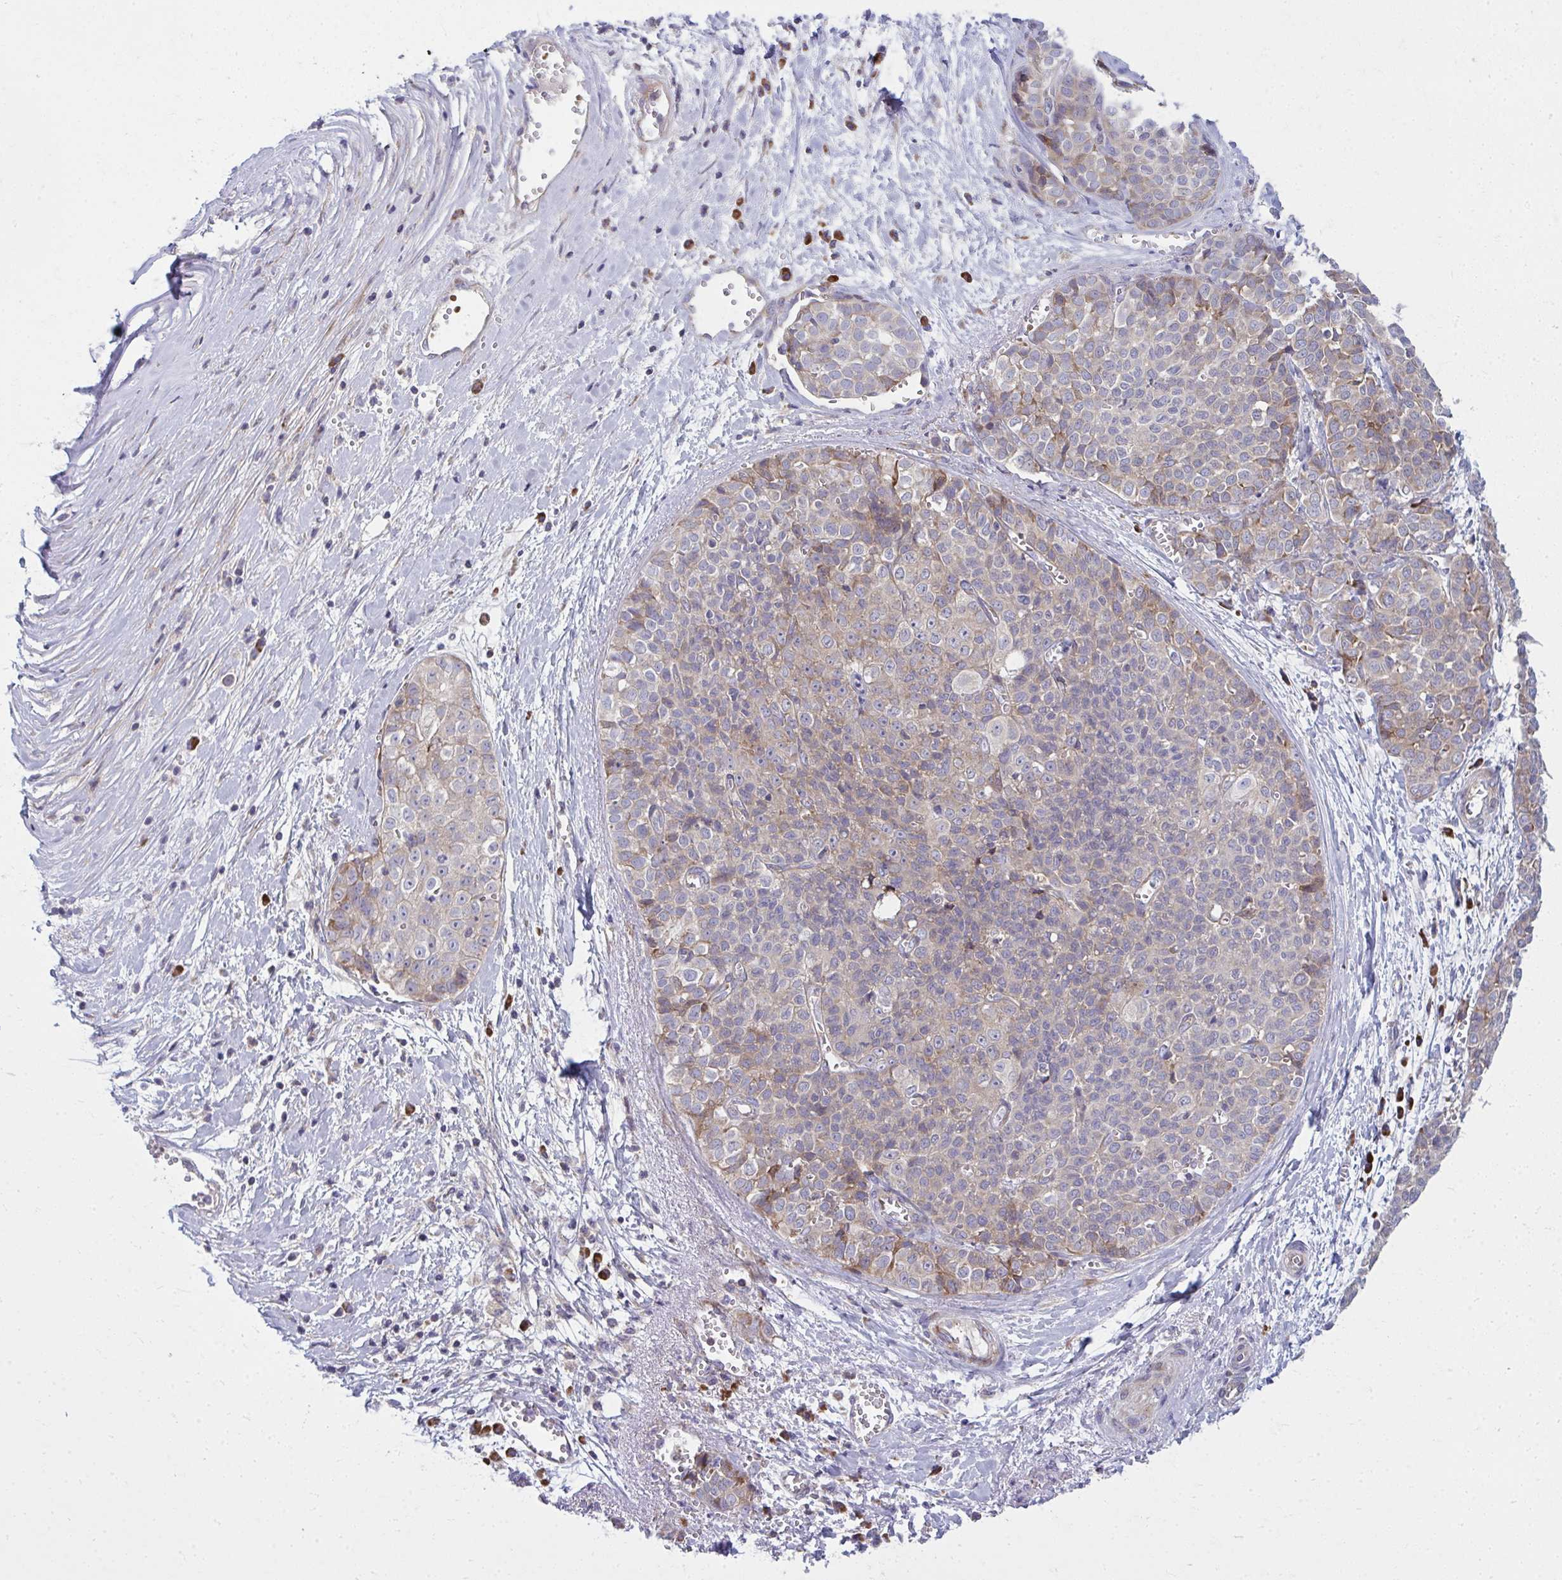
{"staining": {"intensity": "weak", "quantity": "25%-75%", "location": "cytoplasmic/membranous"}, "tissue": "liver cancer", "cell_type": "Tumor cells", "image_type": "cancer", "snomed": [{"axis": "morphology", "description": "Cholangiocarcinoma"}, {"axis": "topography", "description": "Liver"}], "caption": "Immunohistochemistry (IHC) histopathology image of neoplastic tissue: human liver cancer stained using immunohistochemistry (IHC) displays low levels of weak protein expression localized specifically in the cytoplasmic/membranous of tumor cells, appearing as a cytoplasmic/membranous brown color.", "gene": "GFPT2", "patient": {"sex": "female", "age": 77}}